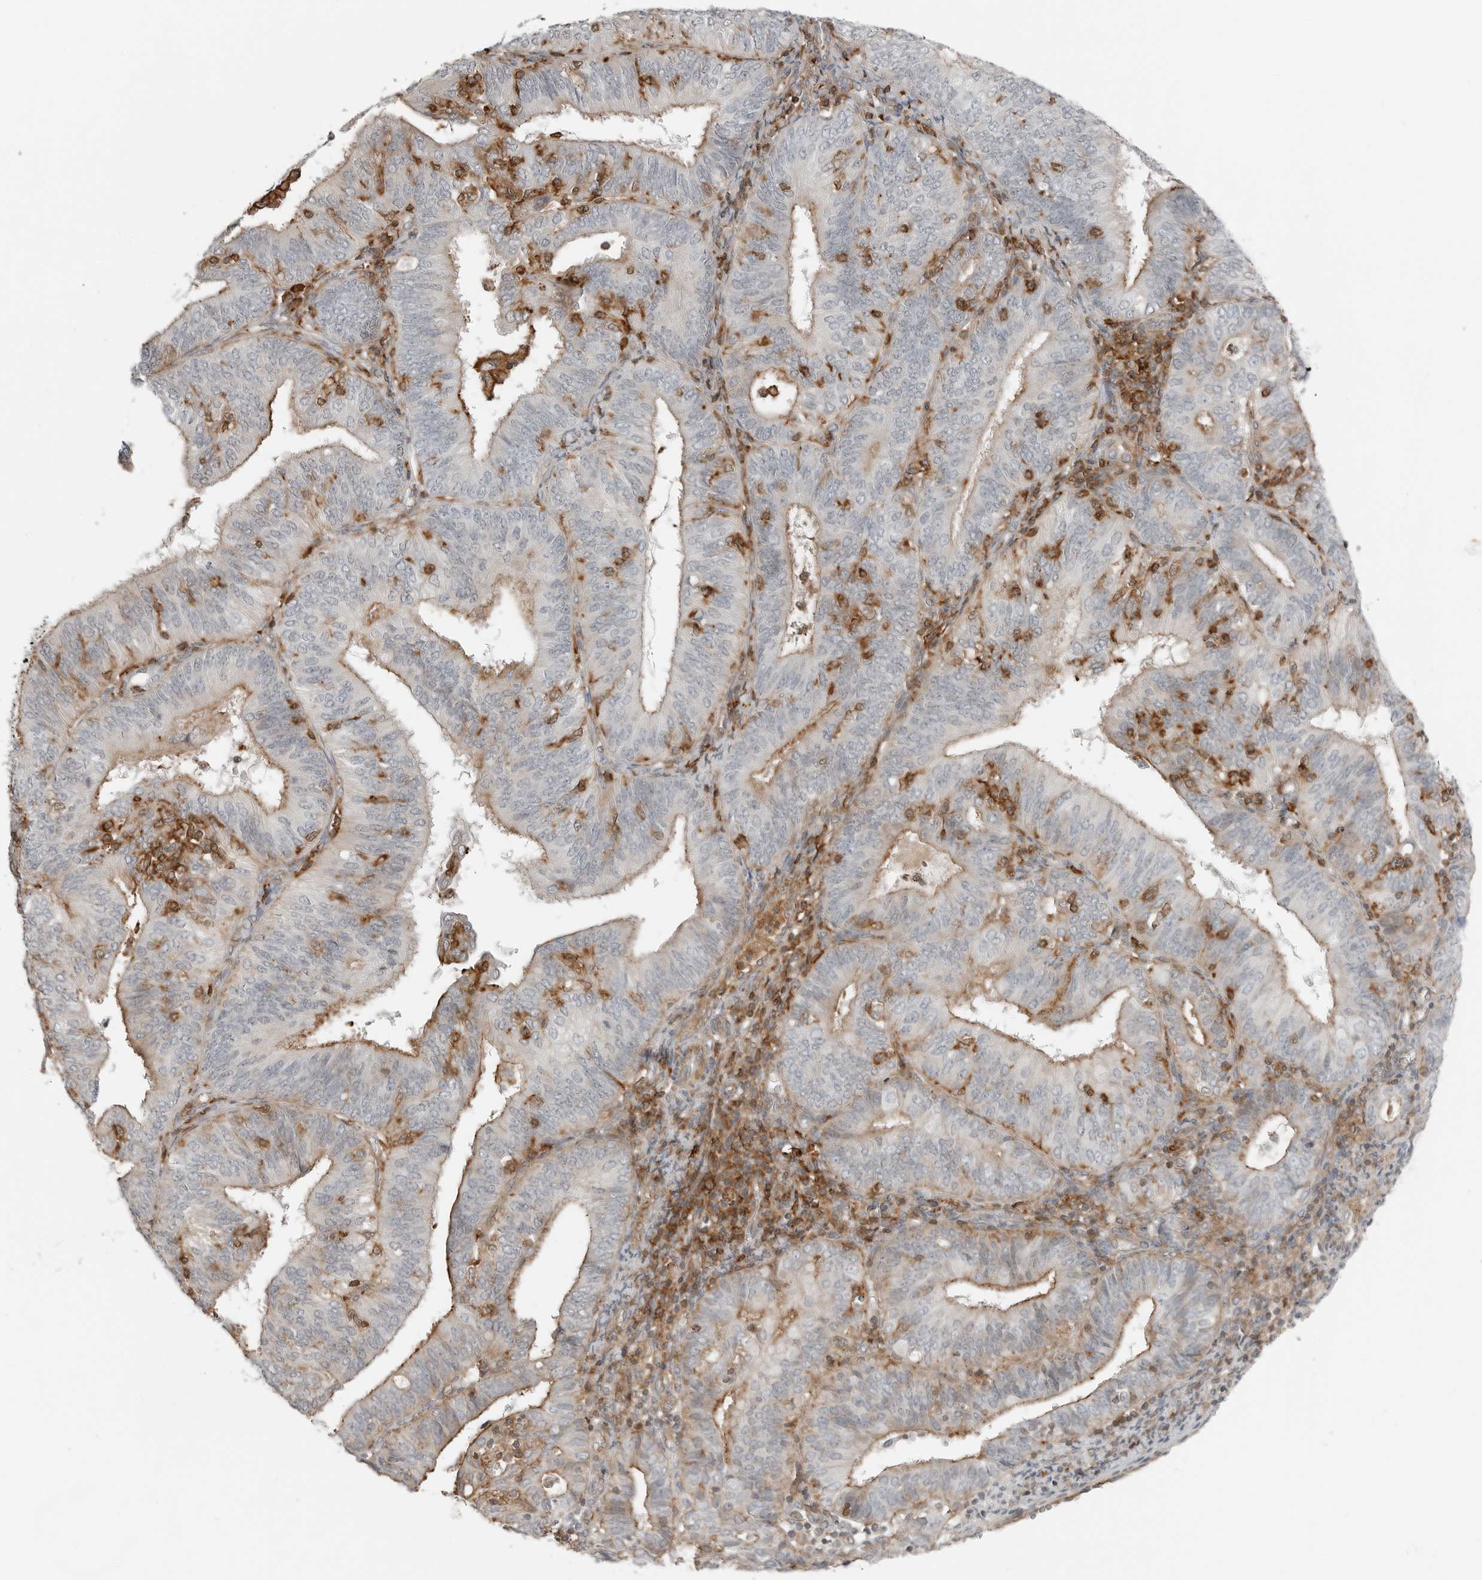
{"staining": {"intensity": "moderate", "quantity": "25%-75%", "location": "cytoplasmic/membranous"}, "tissue": "endometrial cancer", "cell_type": "Tumor cells", "image_type": "cancer", "snomed": [{"axis": "morphology", "description": "Adenocarcinoma, NOS"}, {"axis": "topography", "description": "Endometrium"}], "caption": "Adenocarcinoma (endometrial) tissue exhibits moderate cytoplasmic/membranous expression in about 25%-75% of tumor cells Nuclei are stained in blue.", "gene": "LEFTY2", "patient": {"sex": "female", "age": 58}}